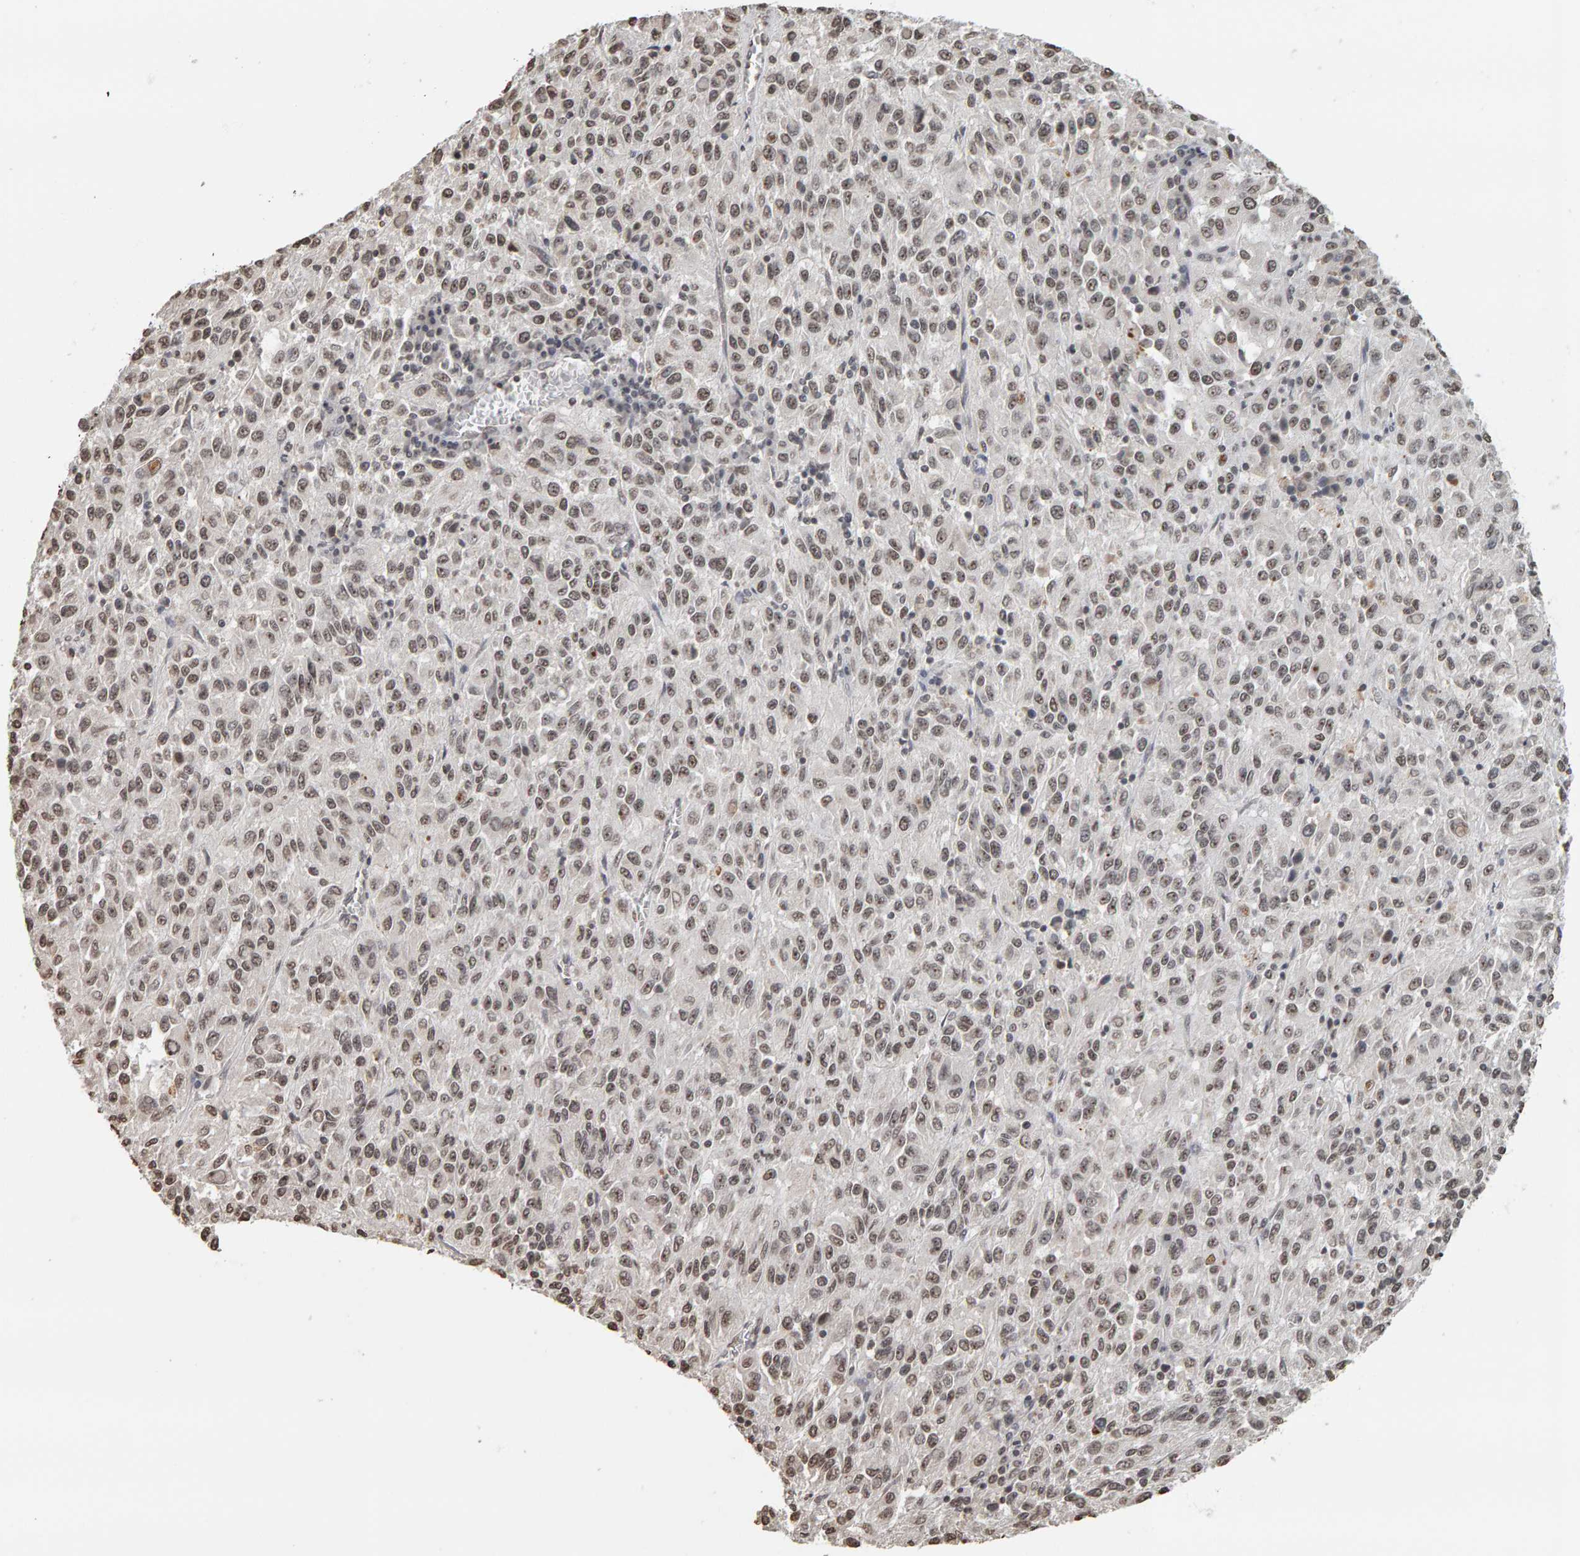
{"staining": {"intensity": "weak", "quantity": ">75%", "location": "nuclear"}, "tissue": "melanoma", "cell_type": "Tumor cells", "image_type": "cancer", "snomed": [{"axis": "morphology", "description": "Malignant melanoma, Metastatic site"}, {"axis": "topography", "description": "Lung"}], "caption": "The micrograph demonstrates a brown stain indicating the presence of a protein in the nuclear of tumor cells in melanoma. The staining is performed using DAB brown chromogen to label protein expression. The nuclei are counter-stained blue using hematoxylin.", "gene": "AFF4", "patient": {"sex": "male", "age": 64}}